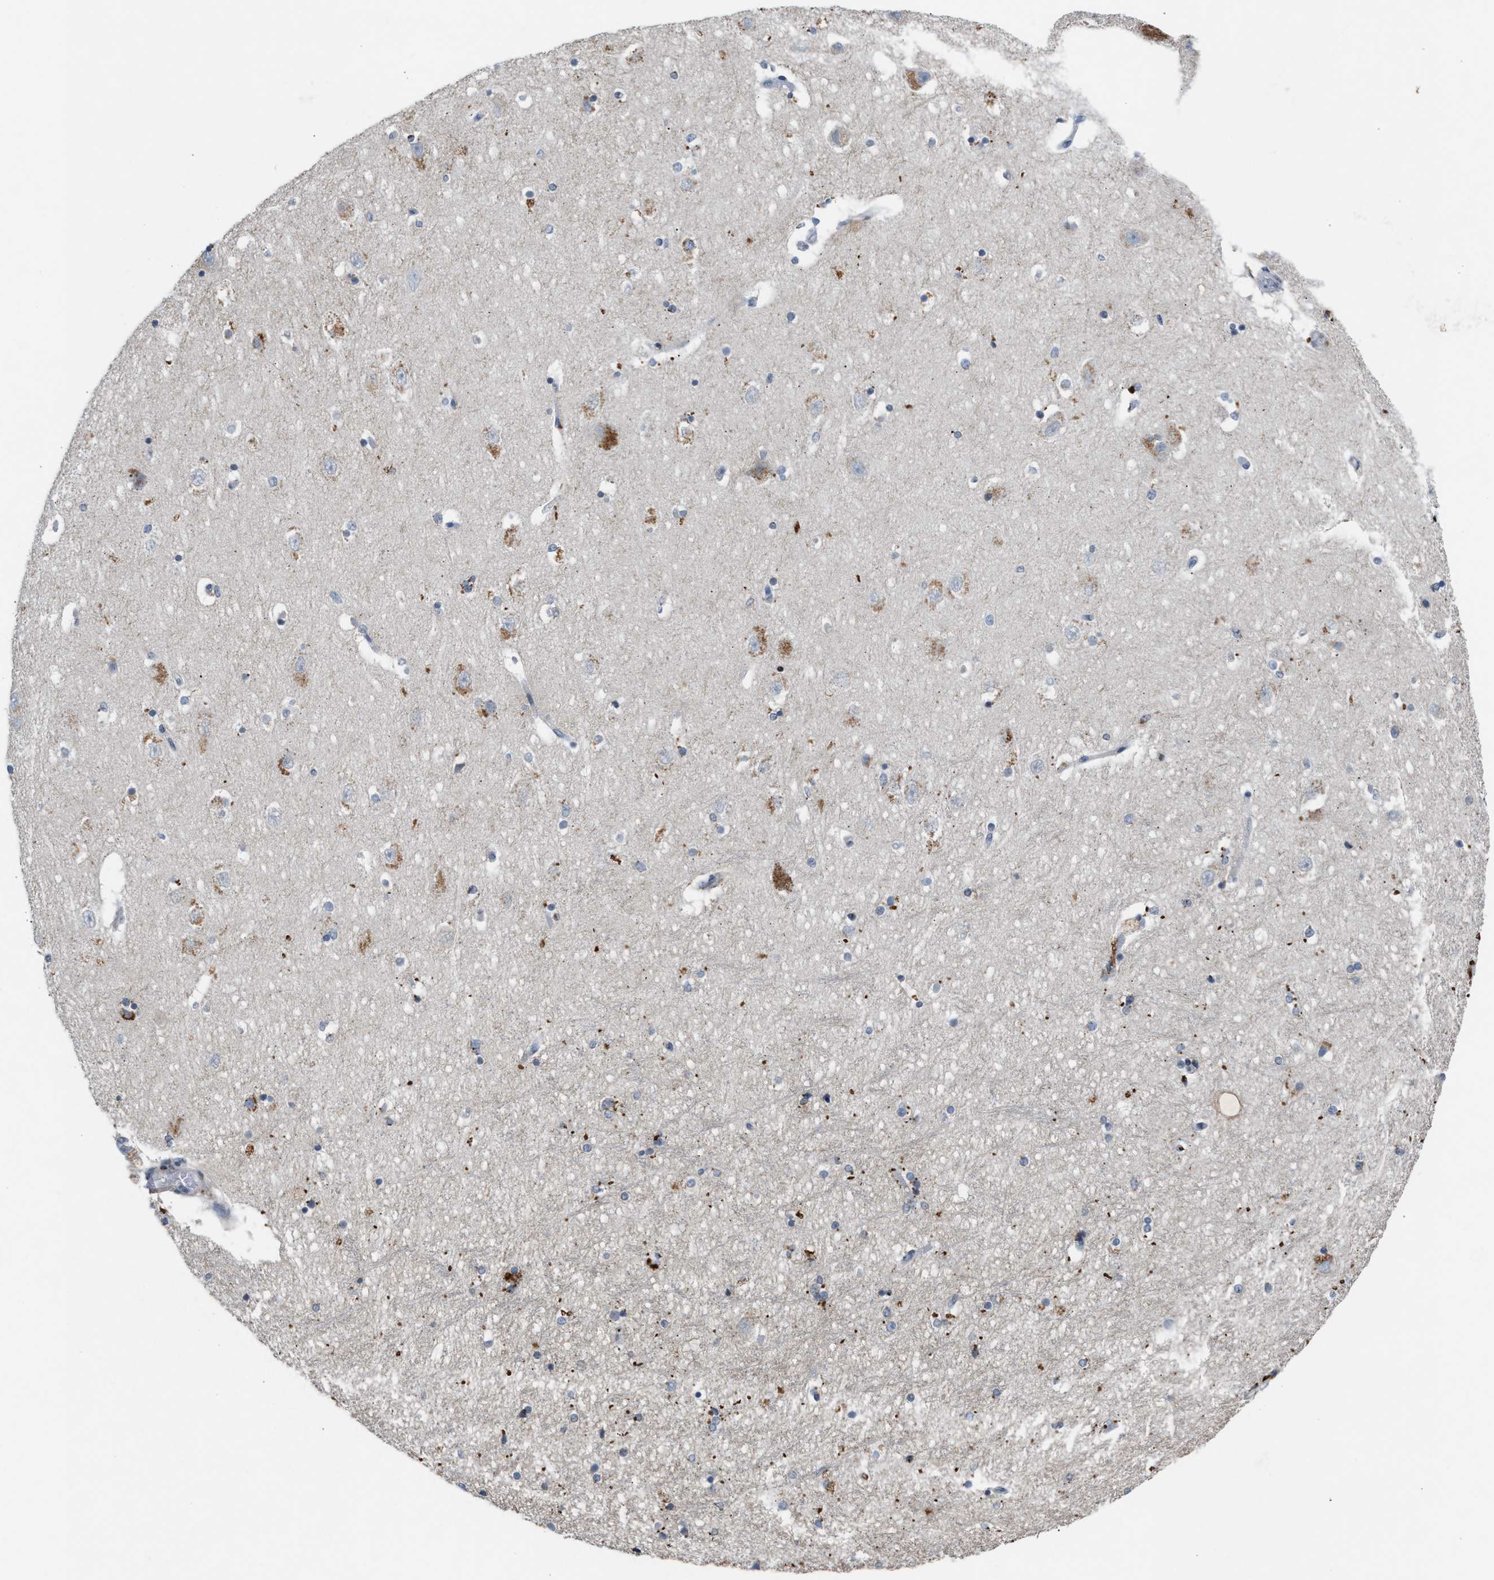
{"staining": {"intensity": "moderate", "quantity": "25%-75%", "location": "cytoplasmic/membranous"}, "tissue": "hippocampus", "cell_type": "Glial cells", "image_type": "normal", "snomed": [{"axis": "morphology", "description": "Normal tissue, NOS"}, {"axis": "topography", "description": "Hippocampus"}], "caption": "Protein staining displays moderate cytoplasmic/membranous expression in about 25%-75% of glial cells in unremarkable hippocampus. (IHC, brightfield microscopy, high magnification).", "gene": "SLC5A5", "patient": {"sex": "female", "age": 54}}